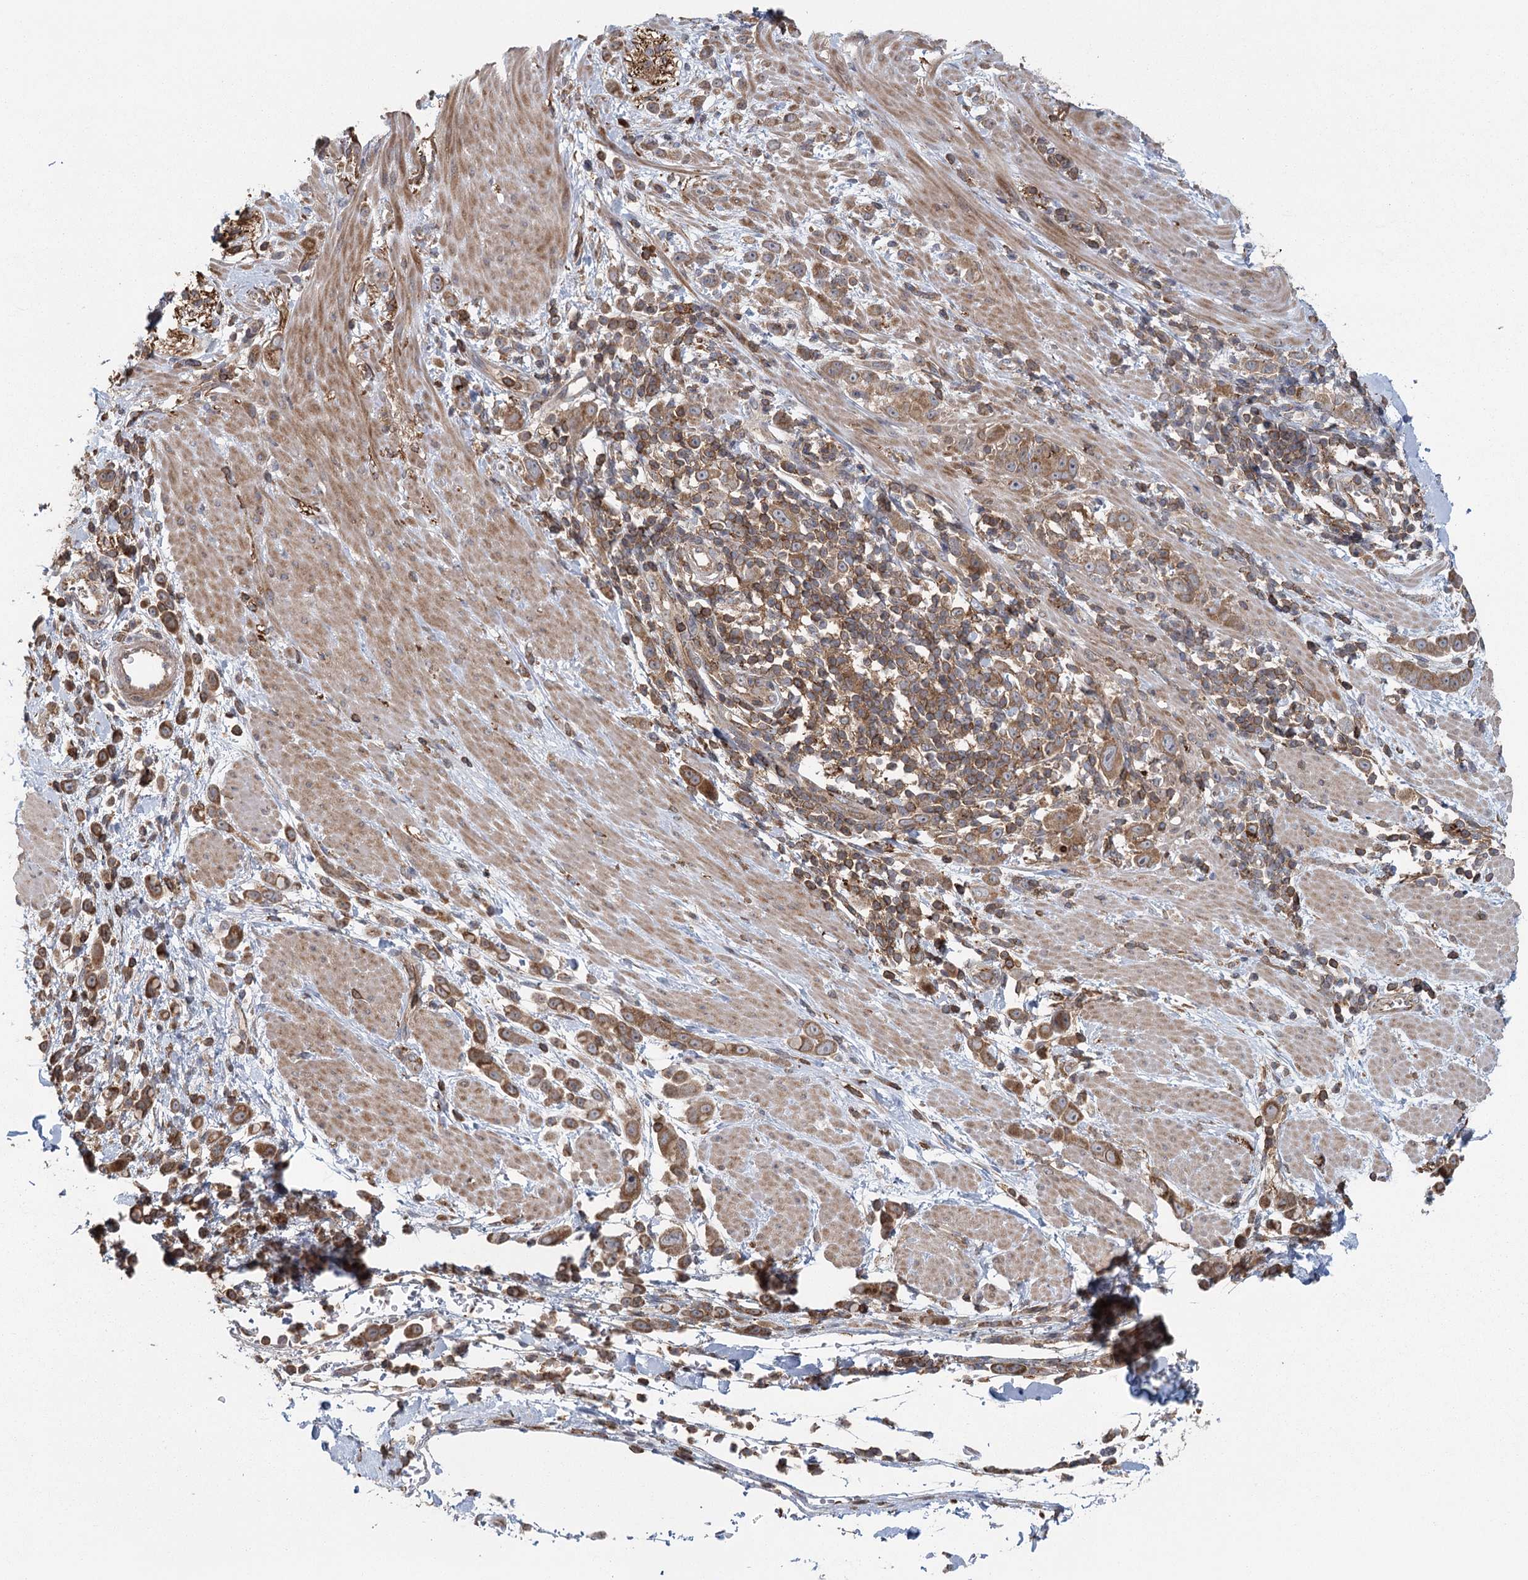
{"staining": {"intensity": "moderate", "quantity": ">75%", "location": "cytoplasmic/membranous"}, "tissue": "pancreatic cancer", "cell_type": "Tumor cells", "image_type": "cancer", "snomed": [{"axis": "morphology", "description": "Normal tissue, NOS"}, {"axis": "morphology", "description": "Adenocarcinoma, NOS"}, {"axis": "topography", "description": "Pancreas"}], "caption": "This image reveals pancreatic cancer stained with IHC to label a protein in brown. The cytoplasmic/membranous of tumor cells show moderate positivity for the protein. Nuclei are counter-stained blue.", "gene": "PLEKHA7", "patient": {"sex": "female", "age": 64}}